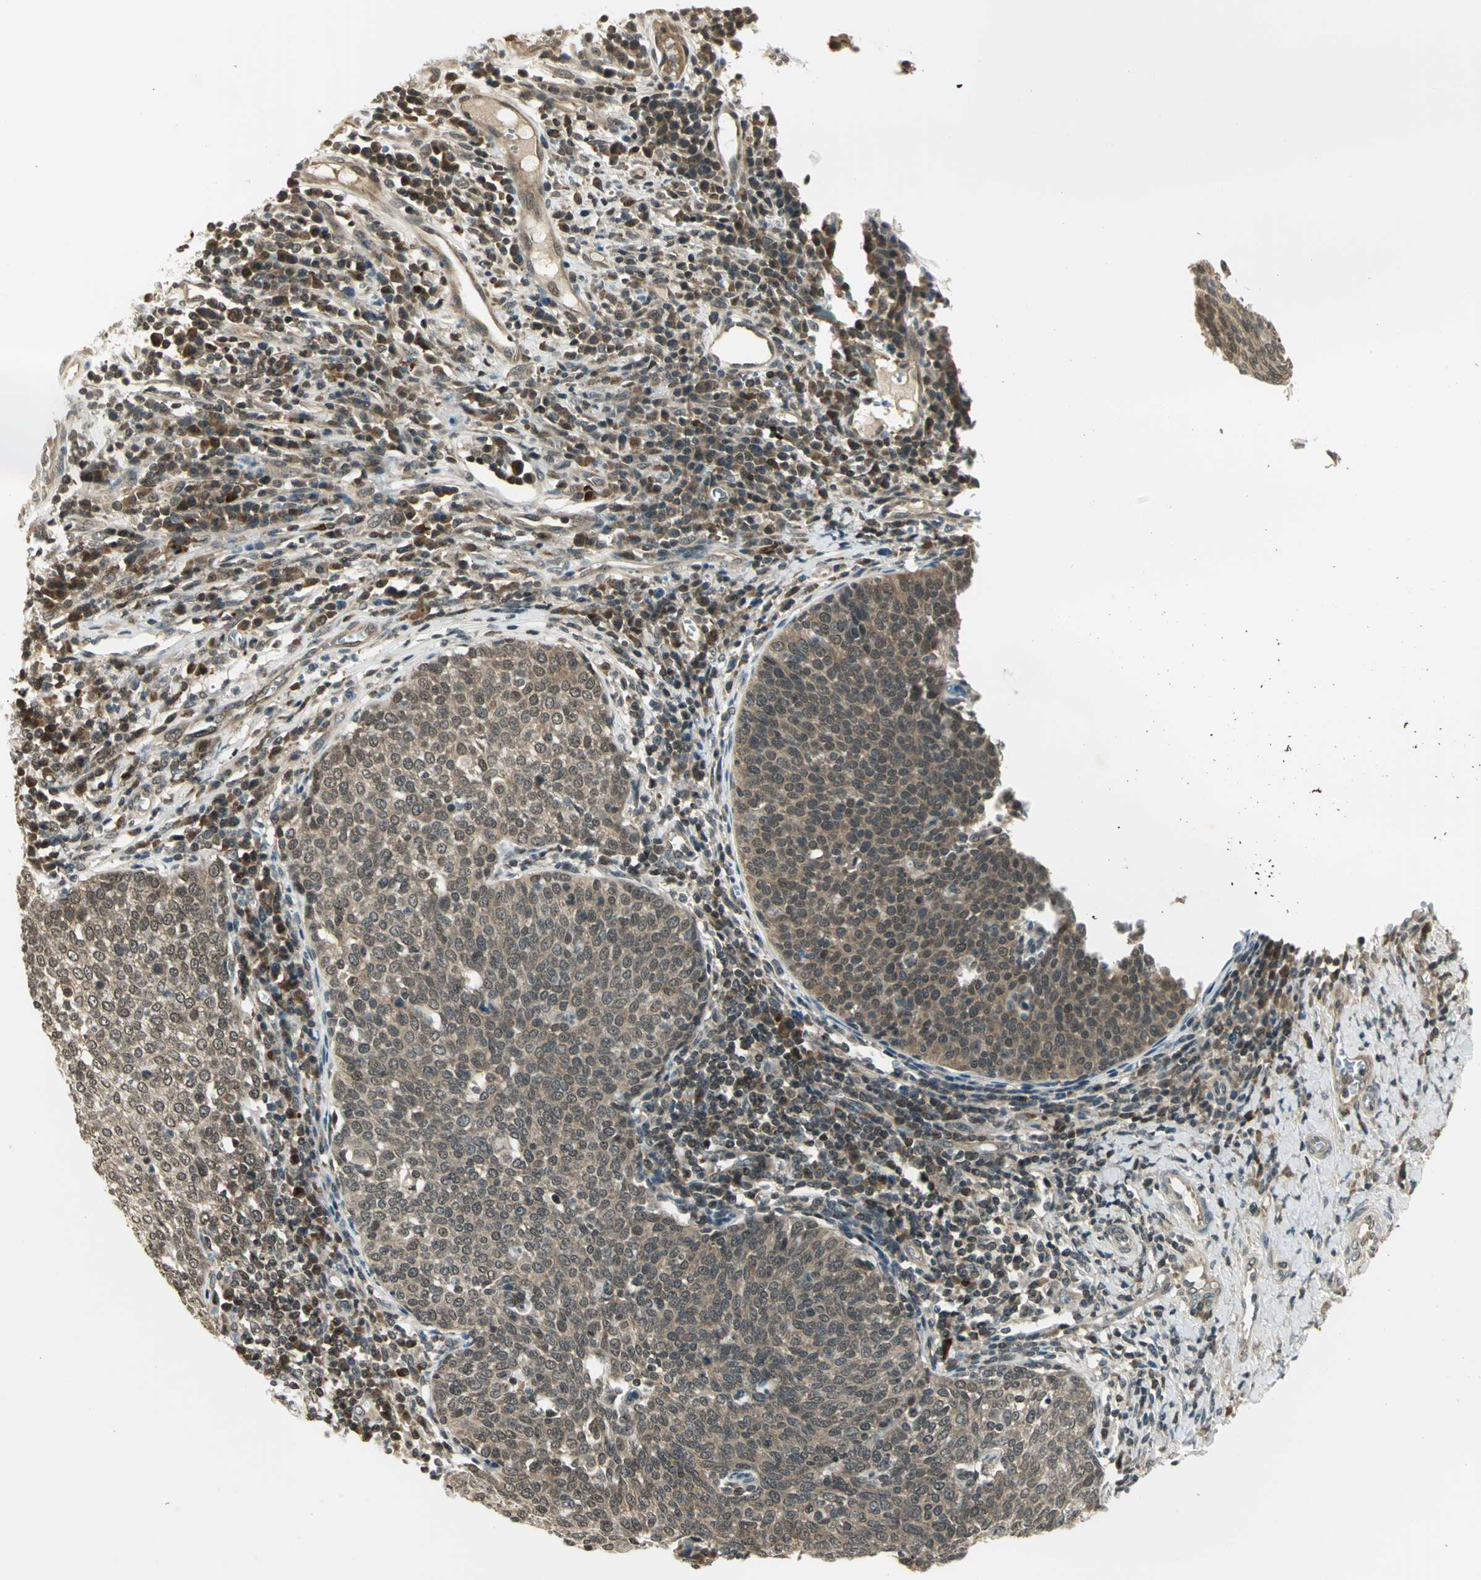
{"staining": {"intensity": "weak", "quantity": ">75%", "location": "cytoplasmic/membranous"}, "tissue": "cervical cancer", "cell_type": "Tumor cells", "image_type": "cancer", "snomed": [{"axis": "morphology", "description": "Squamous cell carcinoma, NOS"}, {"axis": "topography", "description": "Cervix"}], "caption": "This histopathology image reveals immunohistochemistry (IHC) staining of cervical cancer (squamous cell carcinoma), with low weak cytoplasmic/membranous positivity in approximately >75% of tumor cells.", "gene": "CDC34", "patient": {"sex": "female", "age": 40}}